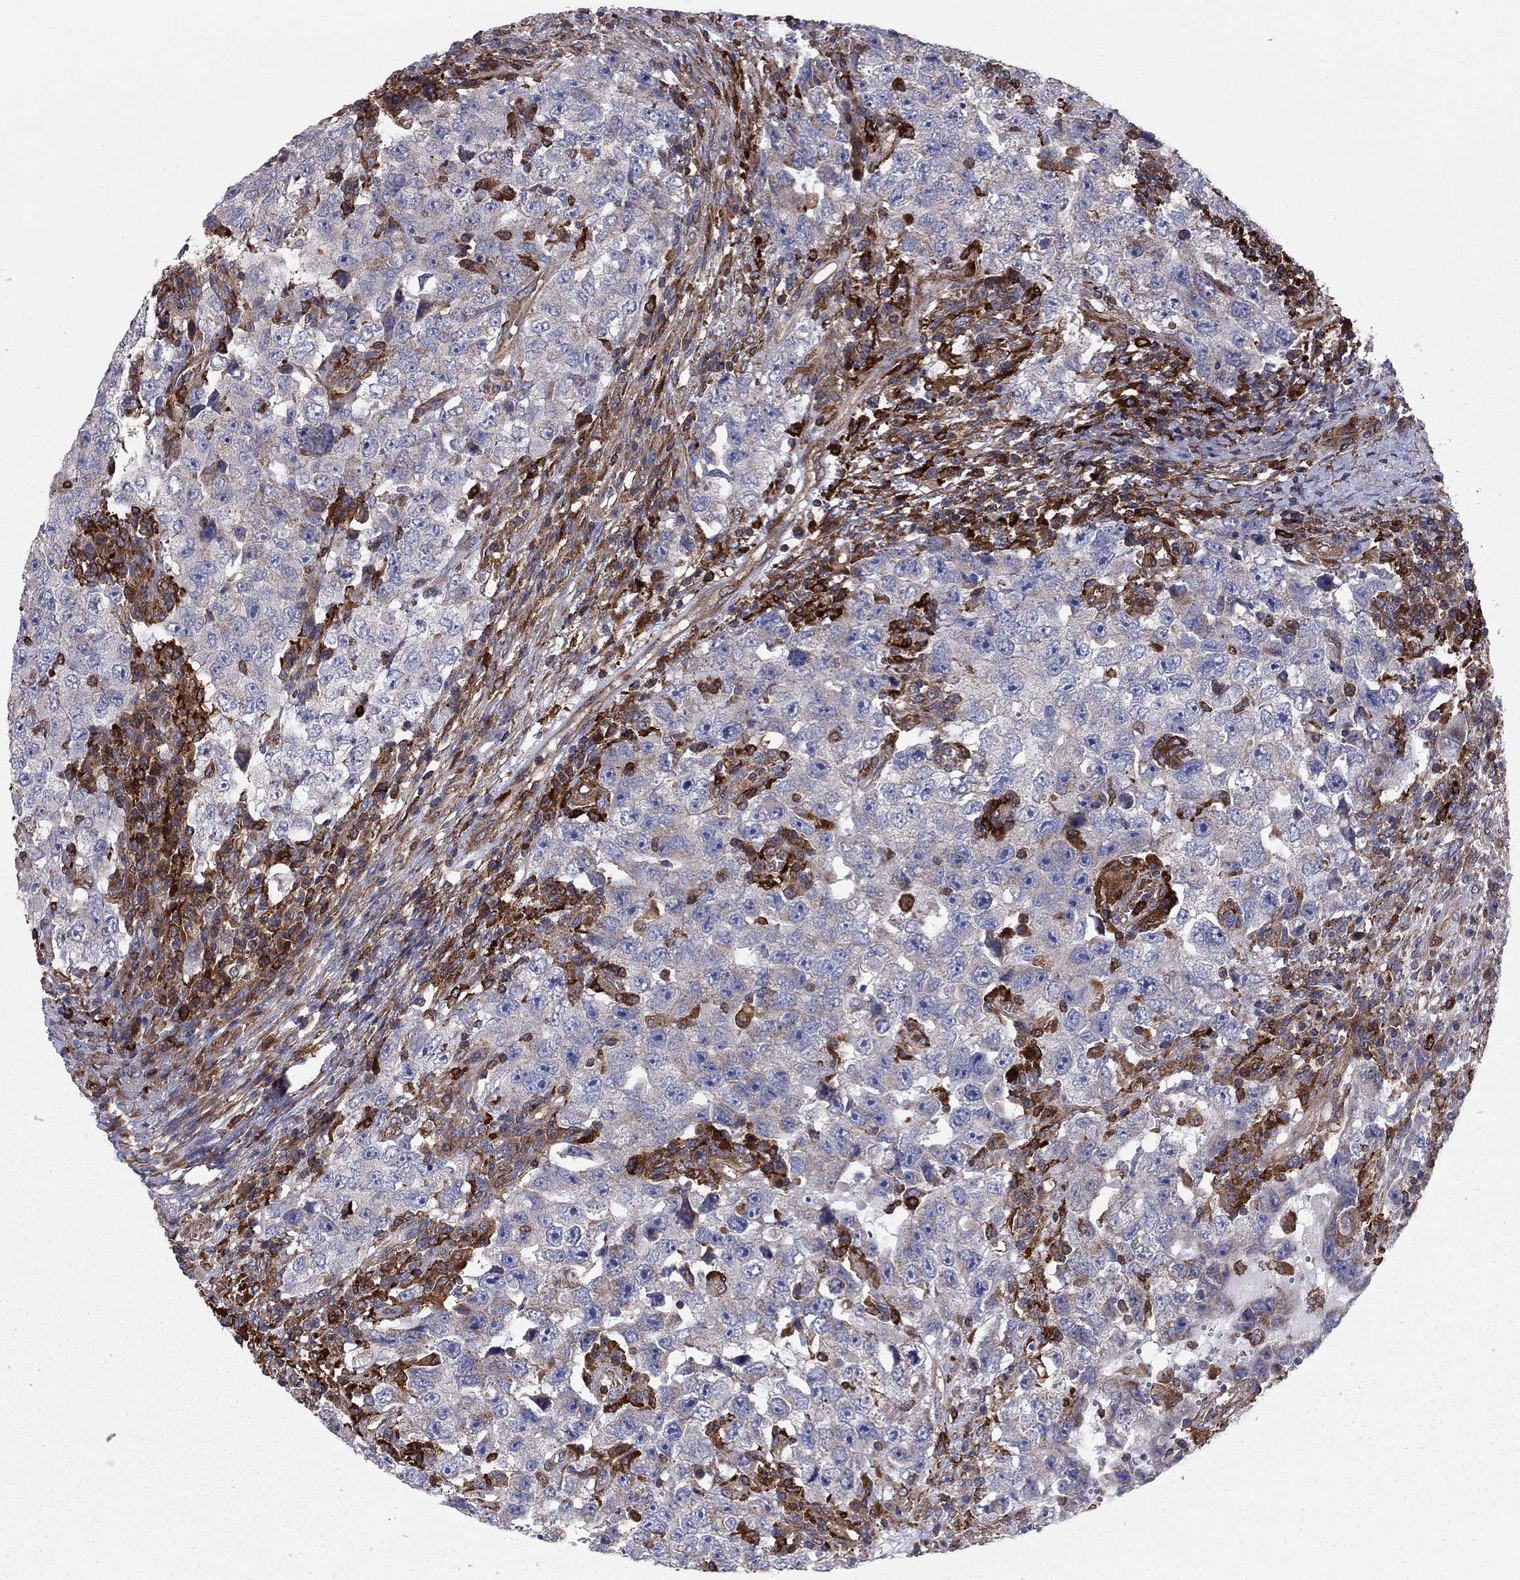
{"staining": {"intensity": "negative", "quantity": "none", "location": "none"}, "tissue": "testis cancer", "cell_type": "Tumor cells", "image_type": "cancer", "snomed": [{"axis": "morphology", "description": "Carcinoma, Embryonal, NOS"}, {"axis": "topography", "description": "Testis"}], "caption": "Image shows no significant protein staining in tumor cells of embryonal carcinoma (testis). The staining is performed using DAB brown chromogen with nuclei counter-stained in using hematoxylin.", "gene": "EHBP1L1", "patient": {"sex": "male", "age": 26}}